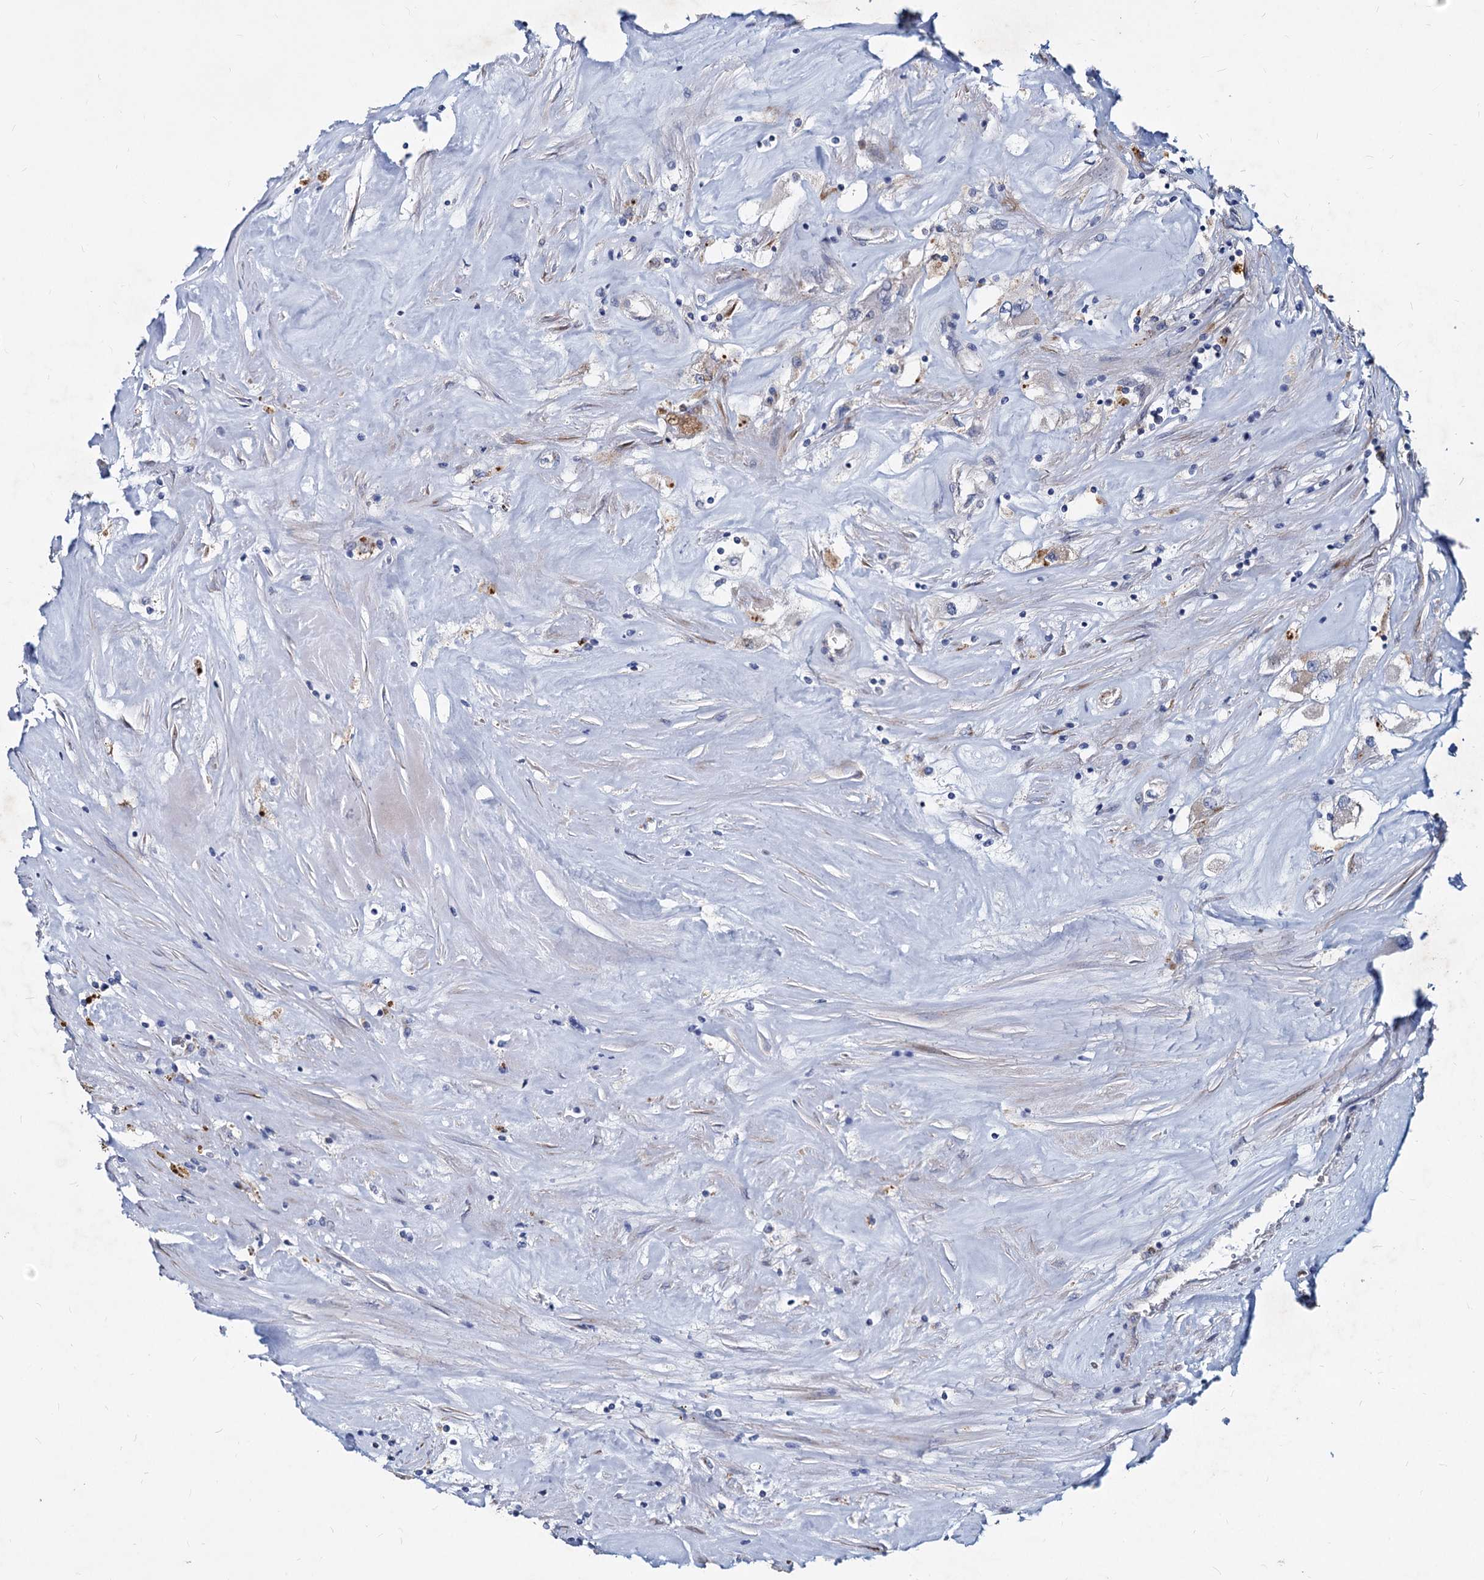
{"staining": {"intensity": "negative", "quantity": "none", "location": "none"}, "tissue": "renal cancer", "cell_type": "Tumor cells", "image_type": "cancer", "snomed": [{"axis": "morphology", "description": "Adenocarcinoma, NOS"}, {"axis": "topography", "description": "Kidney"}], "caption": "Tumor cells are negative for brown protein staining in renal adenocarcinoma.", "gene": "AGBL4", "patient": {"sex": "female", "age": 52}}